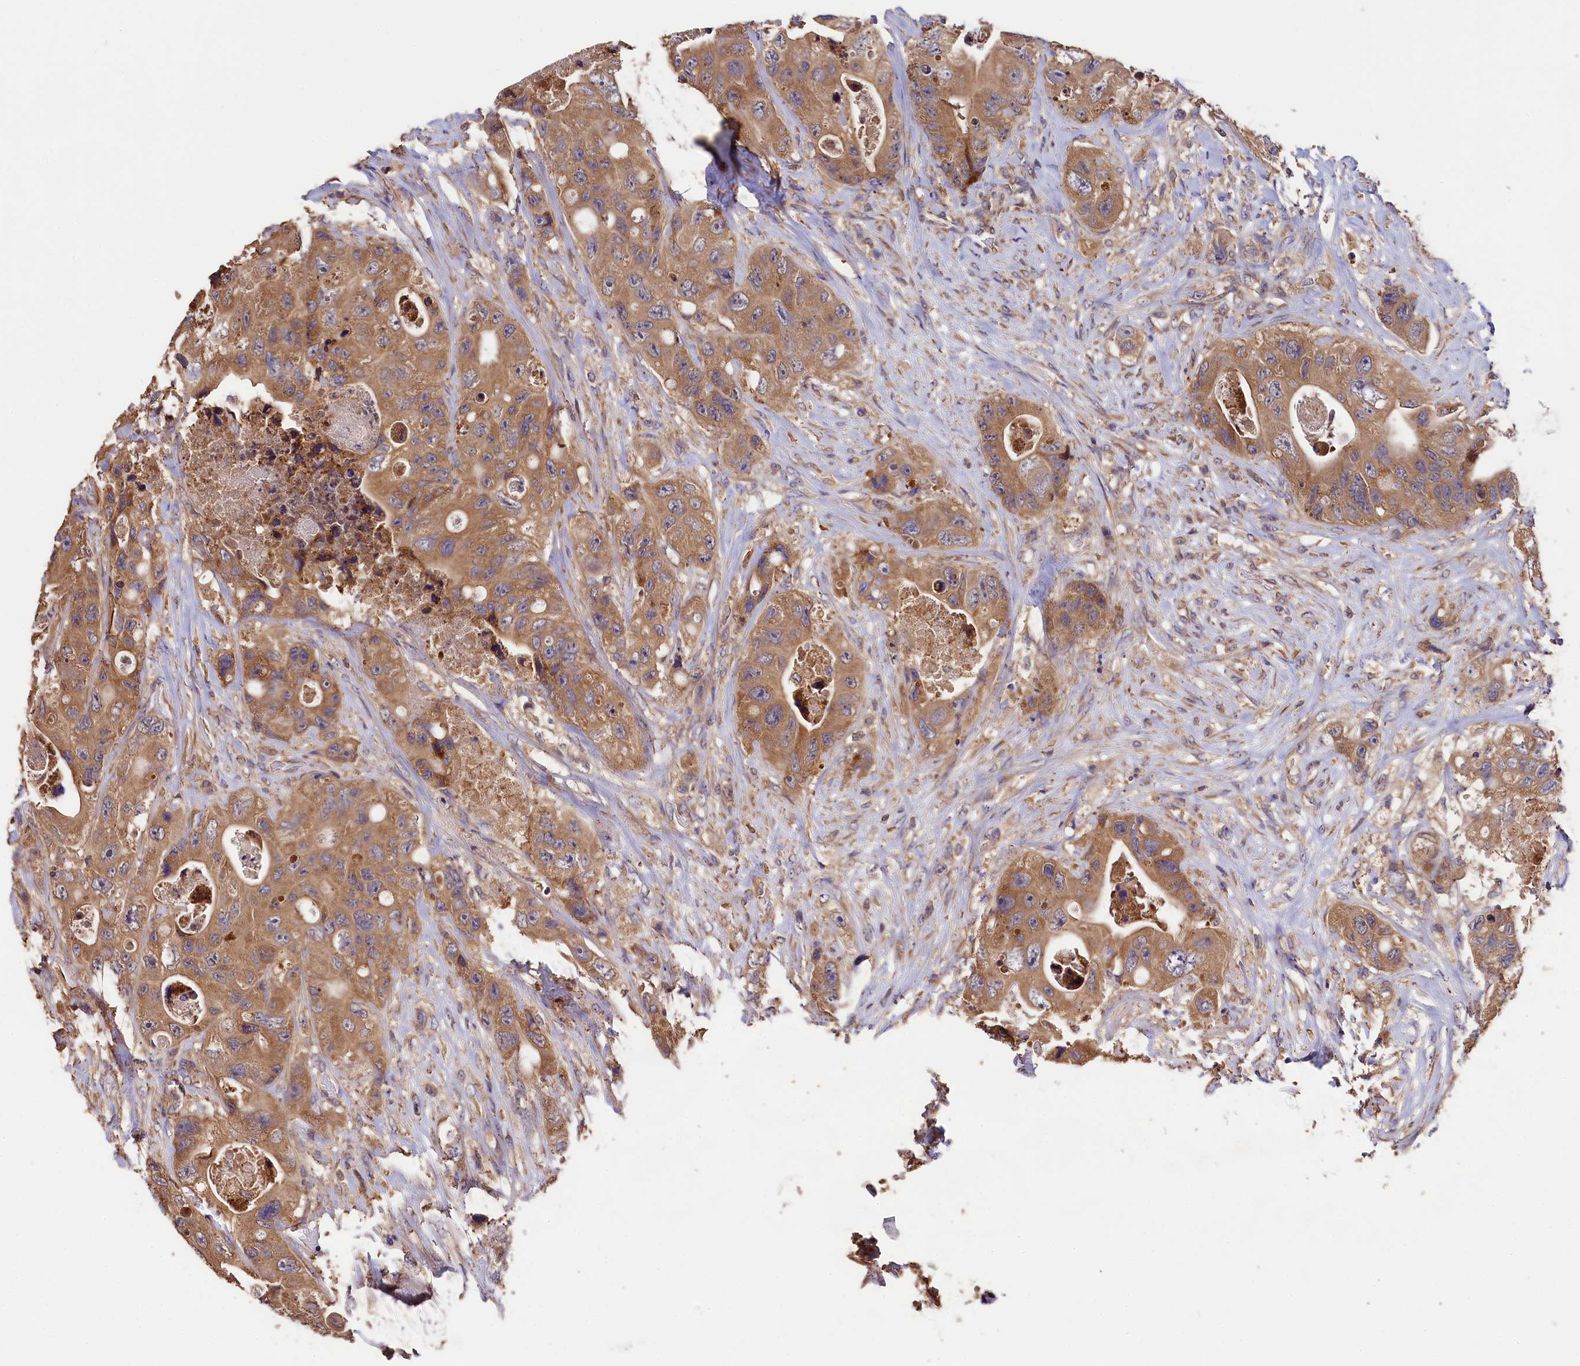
{"staining": {"intensity": "moderate", "quantity": ">75%", "location": "cytoplasmic/membranous"}, "tissue": "colorectal cancer", "cell_type": "Tumor cells", "image_type": "cancer", "snomed": [{"axis": "morphology", "description": "Adenocarcinoma, NOS"}, {"axis": "topography", "description": "Colon"}], "caption": "A medium amount of moderate cytoplasmic/membranous expression is identified in about >75% of tumor cells in colorectal cancer (adenocarcinoma) tissue.", "gene": "ENKD1", "patient": {"sex": "female", "age": 46}}